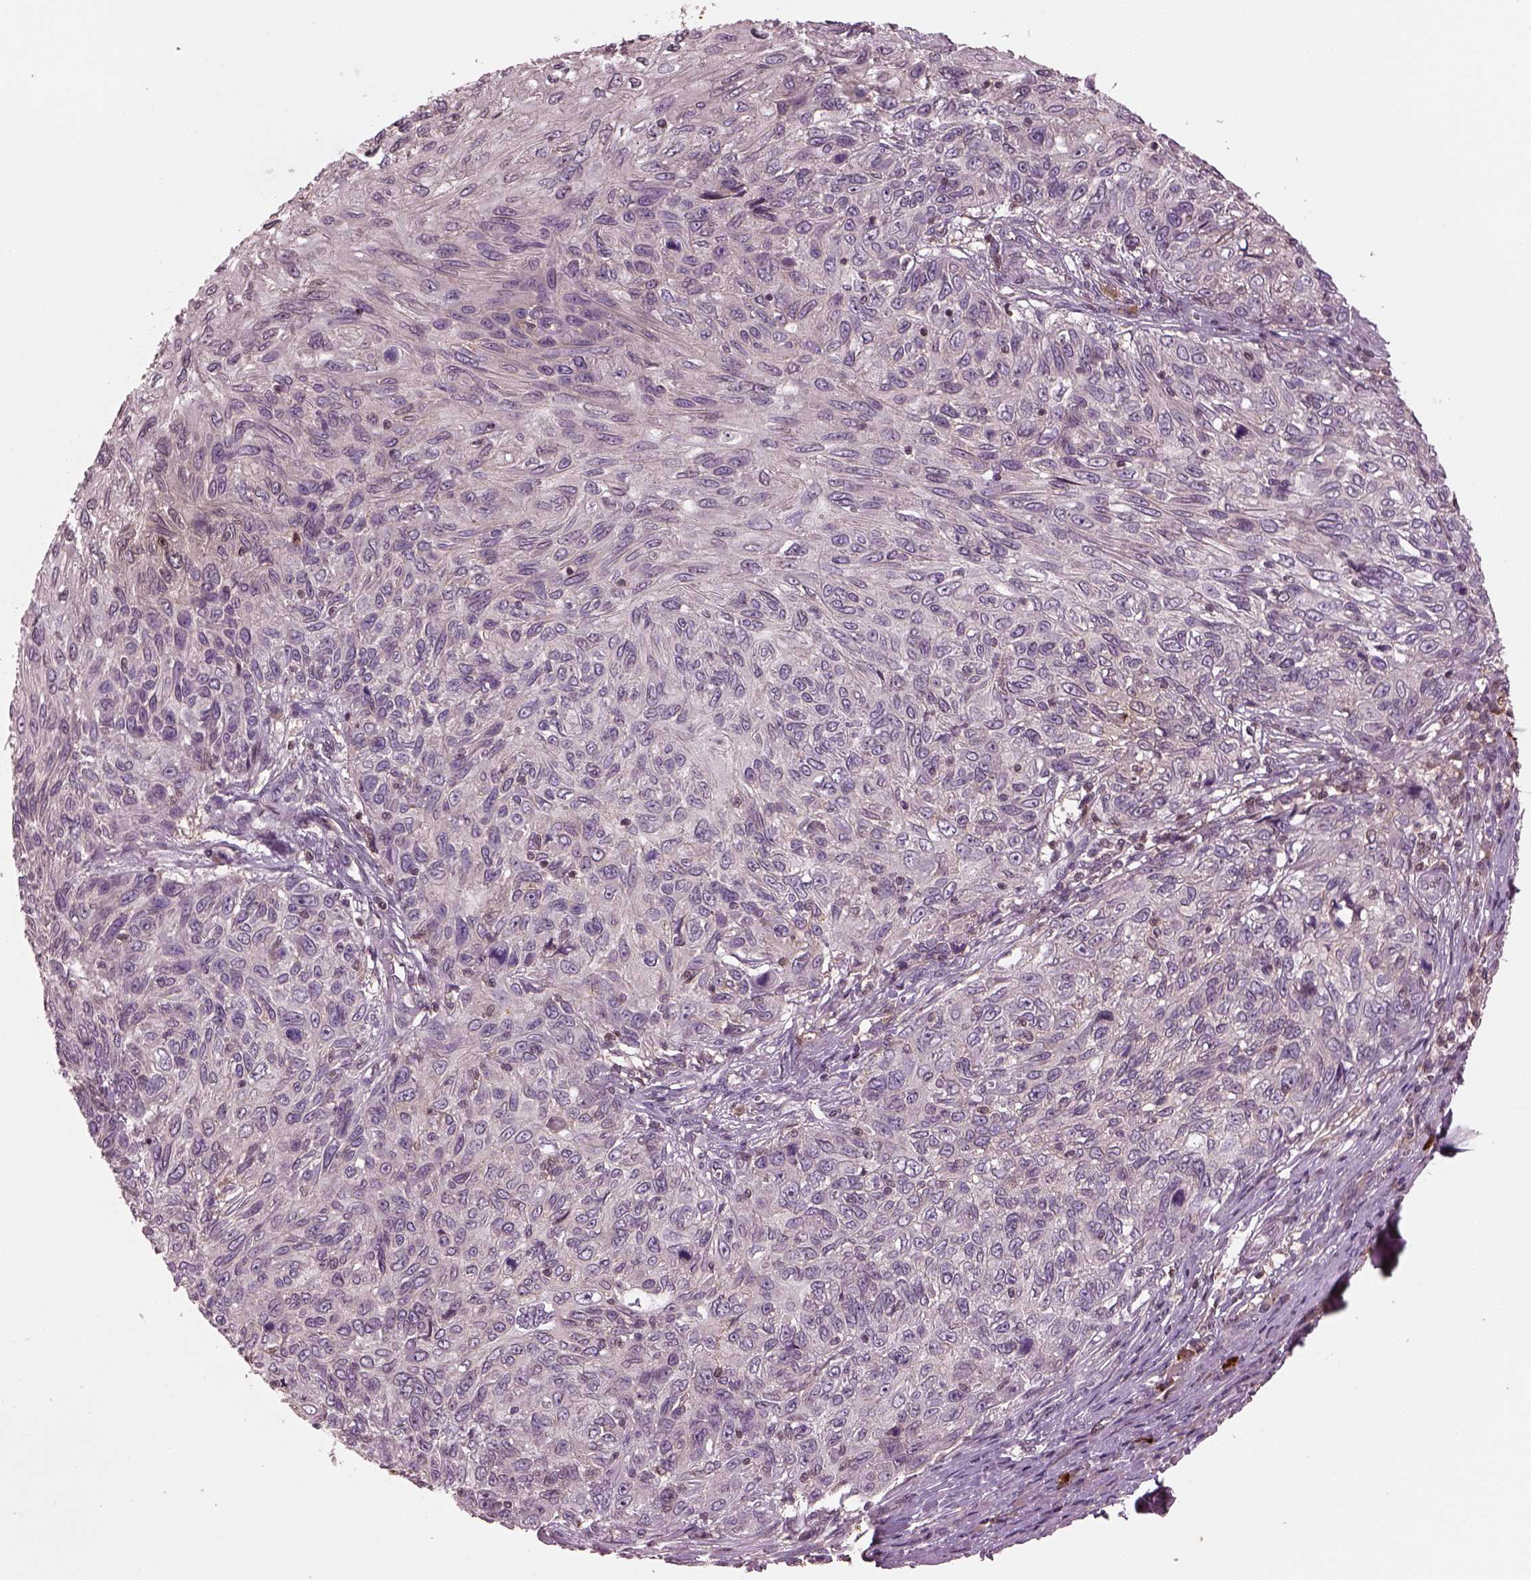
{"staining": {"intensity": "negative", "quantity": "none", "location": "none"}, "tissue": "skin cancer", "cell_type": "Tumor cells", "image_type": "cancer", "snomed": [{"axis": "morphology", "description": "Squamous cell carcinoma, NOS"}, {"axis": "topography", "description": "Skin"}], "caption": "Tumor cells show no significant protein positivity in skin cancer. The staining was performed using DAB (3,3'-diaminobenzidine) to visualize the protein expression in brown, while the nuclei were stained in blue with hematoxylin (Magnification: 20x).", "gene": "PTX4", "patient": {"sex": "male", "age": 92}}